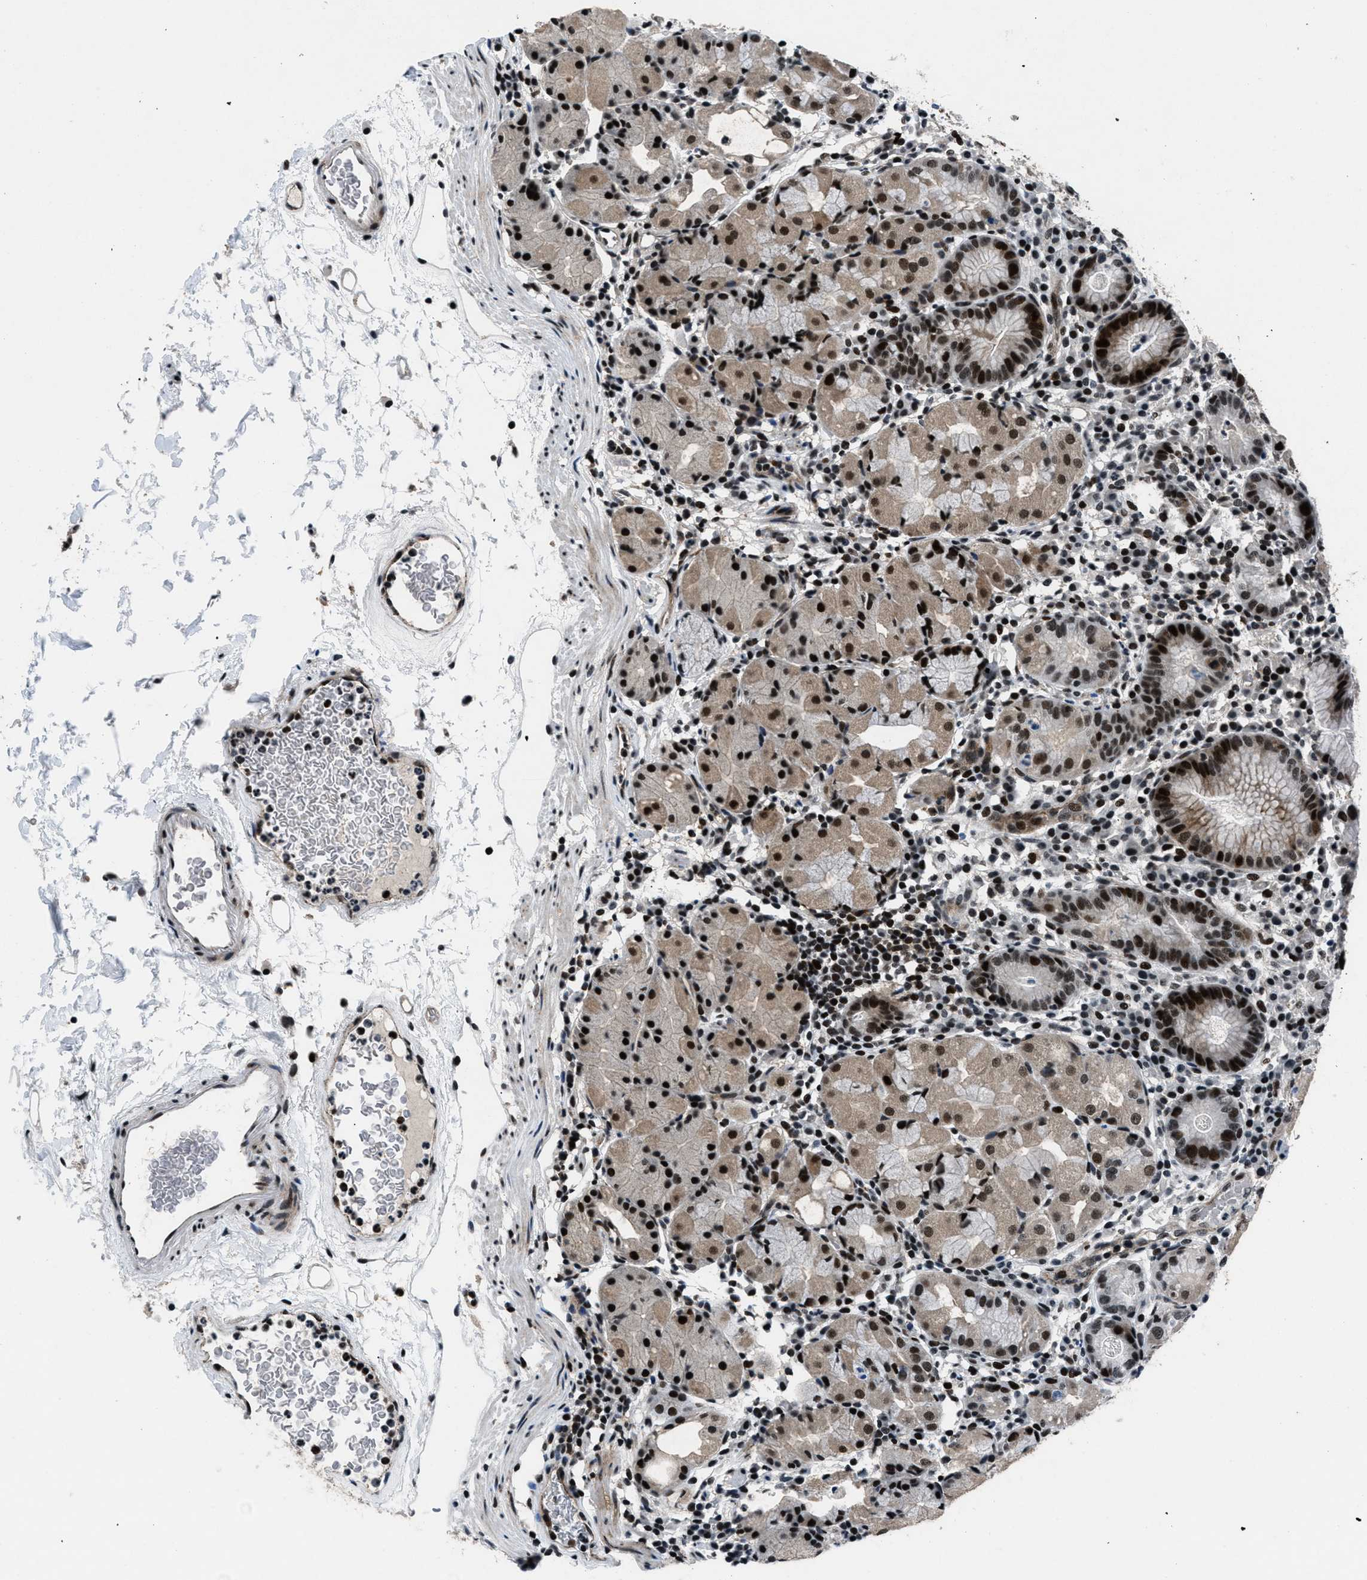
{"staining": {"intensity": "strong", "quantity": ">75%", "location": "cytoplasmic/membranous,nuclear"}, "tissue": "stomach", "cell_type": "Glandular cells", "image_type": "normal", "snomed": [{"axis": "morphology", "description": "Normal tissue, NOS"}, {"axis": "topography", "description": "Stomach"}, {"axis": "topography", "description": "Stomach, lower"}], "caption": "IHC histopathology image of normal stomach: stomach stained using immunohistochemistry exhibits high levels of strong protein expression localized specifically in the cytoplasmic/membranous,nuclear of glandular cells, appearing as a cytoplasmic/membranous,nuclear brown color.", "gene": "SMARCB1", "patient": {"sex": "female", "age": 75}}